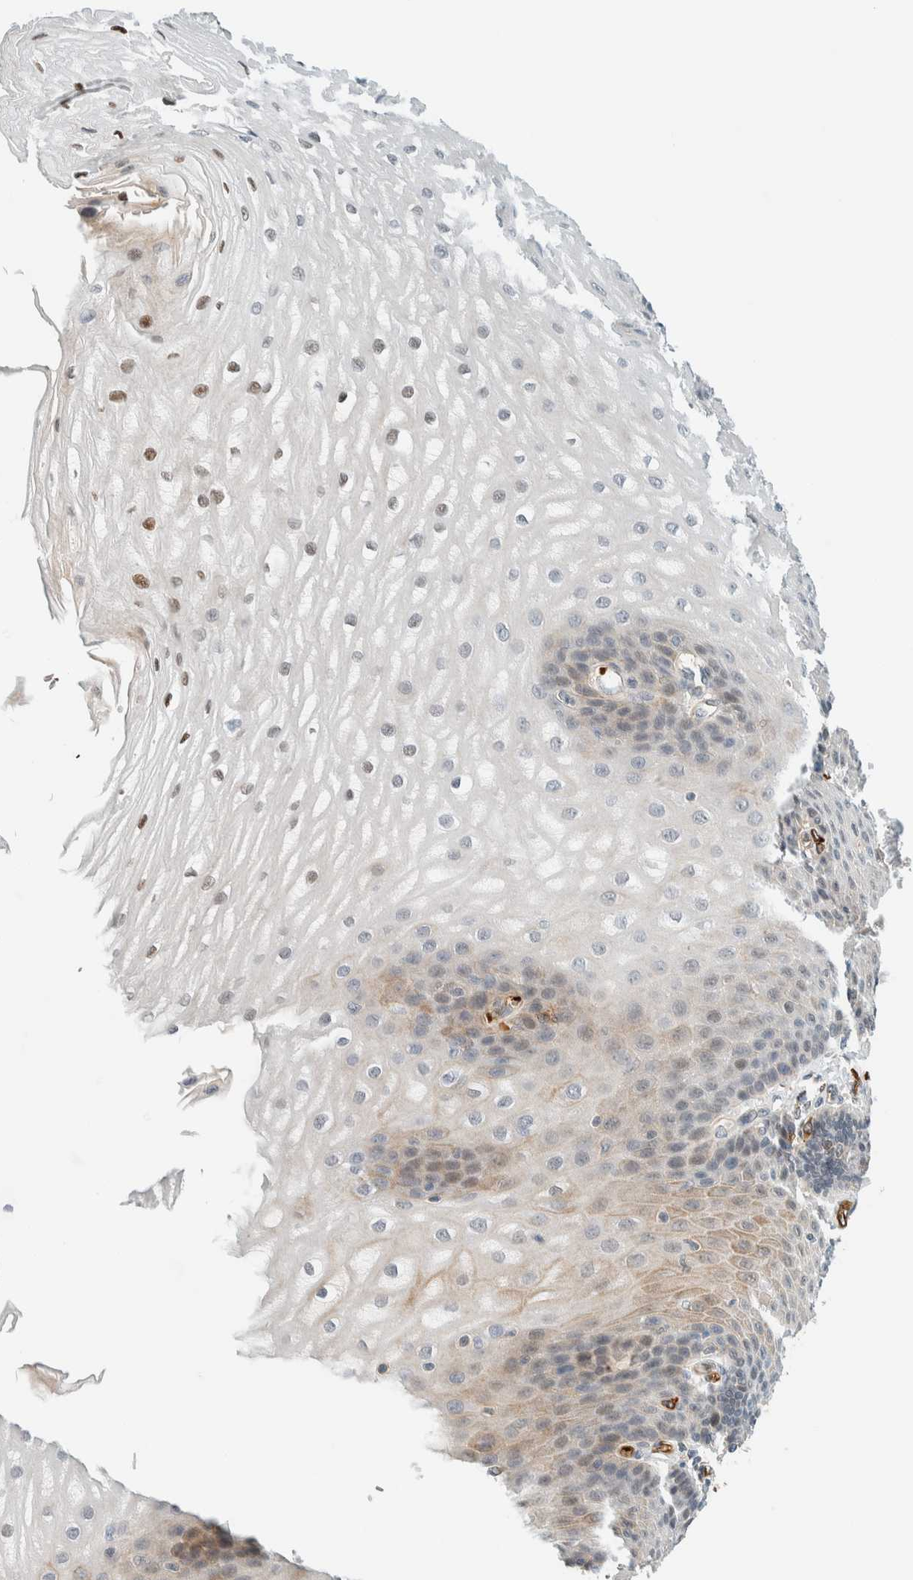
{"staining": {"intensity": "weak", "quantity": ">75%", "location": "nuclear"}, "tissue": "esophagus", "cell_type": "Squamous epithelial cells", "image_type": "normal", "snomed": [{"axis": "morphology", "description": "Normal tissue, NOS"}, {"axis": "topography", "description": "Esophagus"}], "caption": "There is low levels of weak nuclear positivity in squamous epithelial cells of unremarkable esophagus, as demonstrated by immunohistochemical staining (brown color).", "gene": "TSTD2", "patient": {"sex": "male", "age": 54}}